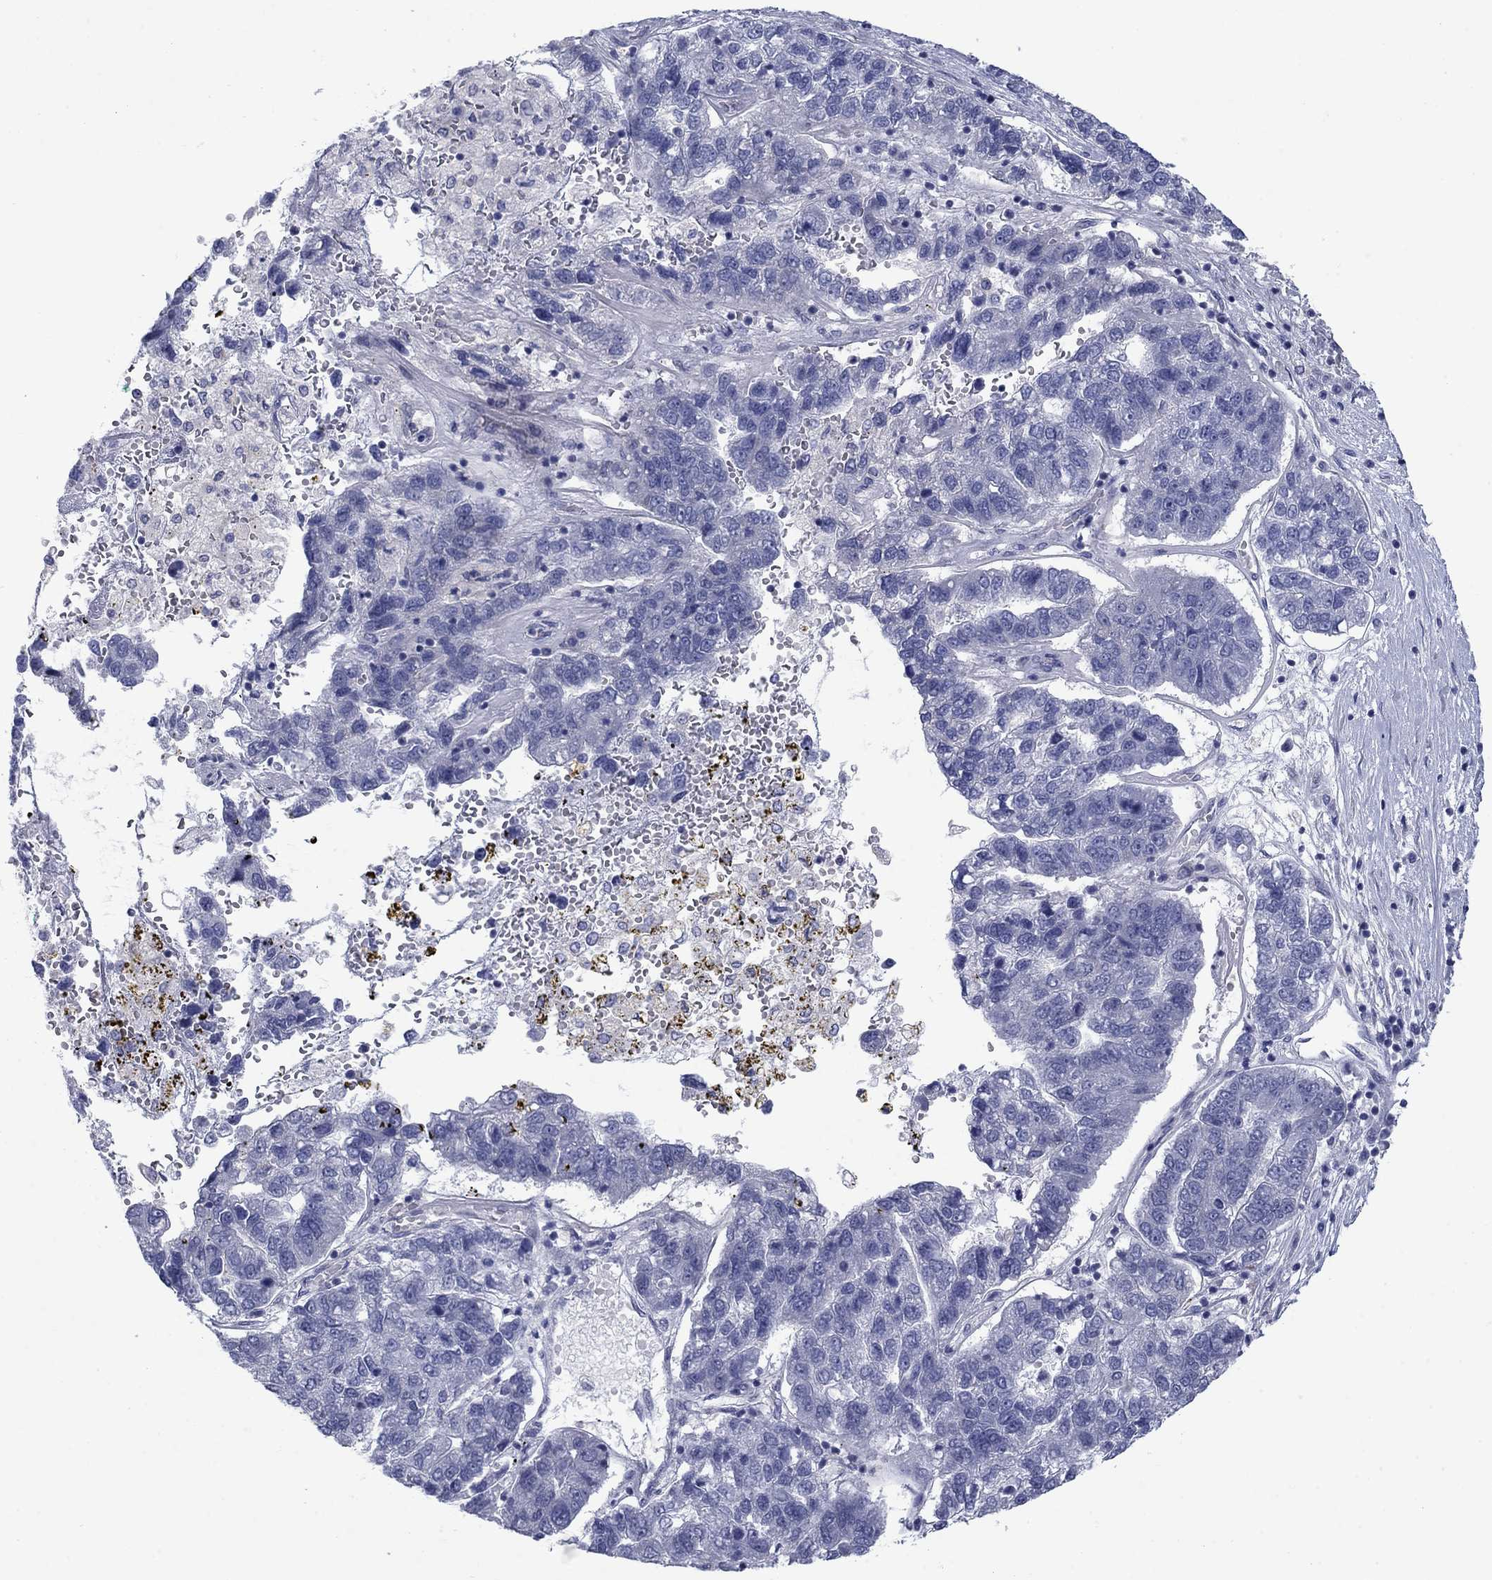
{"staining": {"intensity": "negative", "quantity": "none", "location": "none"}, "tissue": "pancreatic cancer", "cell_type": "Tumor cells", "image_type": "cancer", "snomed": [{"axis": "morphology", "description": "Adenocarcinoma, NOS"}, {"axis": "topography", "description": "Pancreas"}], "caption": "High magnification brightfield microscopy of adenocarcinoma (pancreatic) stained with DAB (3,3'-diaminobenzidine) (brown) and counterstained with hematoxylin (blue): tumor cells show no significant expression.", "gene": "FXR1", "patient": {"sex": "female", "age": 61}}